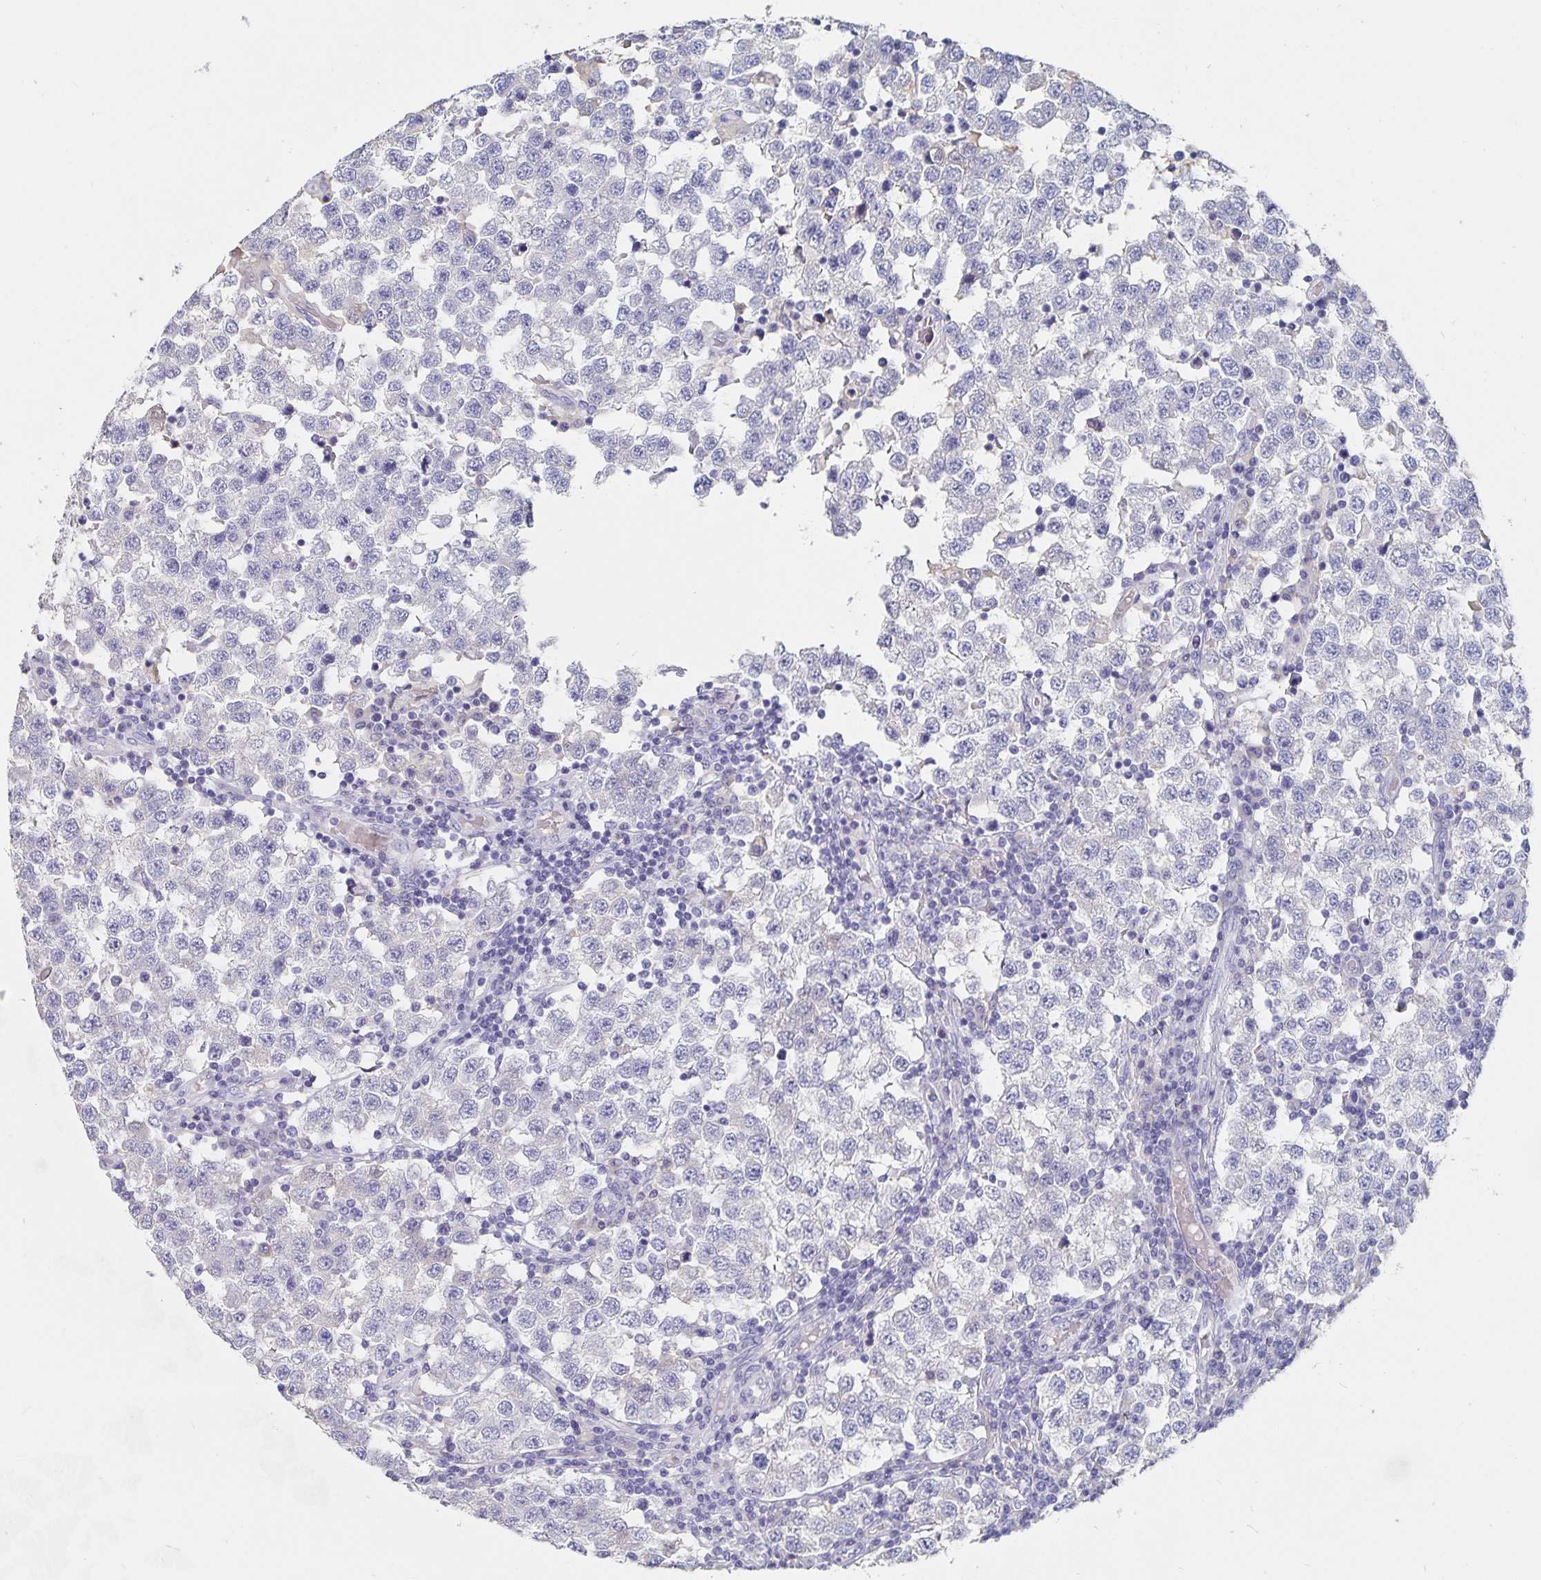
{"staining": {"intensity": "negative", "quantity": "none", "location": "none"}, "tissue": "testis cancer", "cell_type": "Tumor cells", "image_type": "cancer", "snomed": [{"axis": "morphology", "description": "Seminoma, NOS"}, {"axis": "topography", "description": "Testis"}], "caption": "Tumor cells are negative for protein expression in human testis cancer (seminoma).", "gene": "CFAP69", "patient": {"sex": "male", "age": 34}}